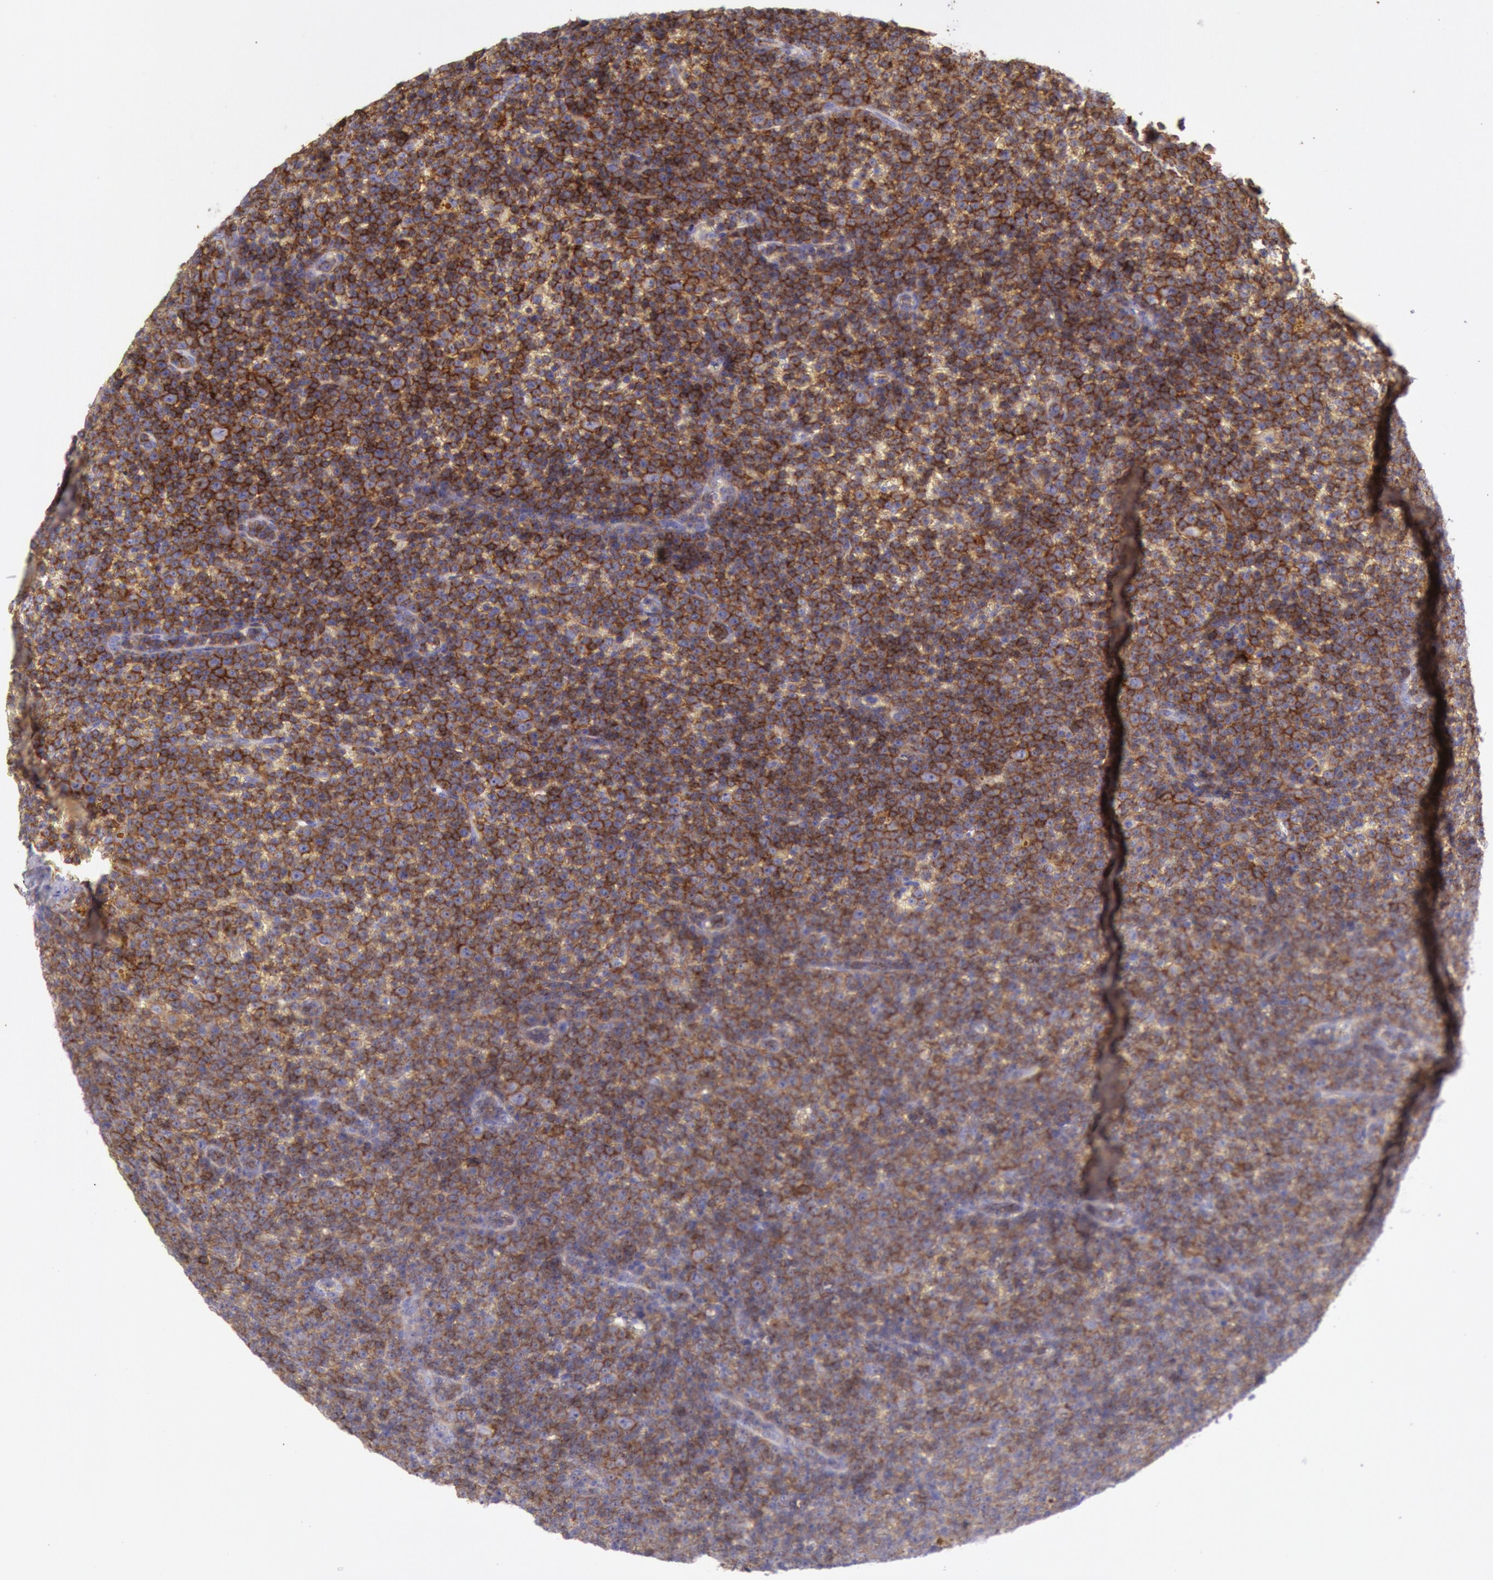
{"staining": {"intensity": "moderate", "quantity": ">75%", "location": "cytoplasmic/membranous"}, "tissue": "lymphoma", "cell_type": "Tumor cells", "image_type": "cancer", "snomed": [{"axis": "morphology", "description": "Malignant lymphoma, non-Hodgkin's type, Low grade"}, {"axis": "topography", "description": "Lymph node"}], "caption": "DAB (3,3'-diaminobenzidine) immunohistochemical staining of human low-grade malignant lymphoma, non-Hodgkin's type displays moderate cytoplasmic/membranous protein staining in about >75% of tumor cells.", "gene": "LYN", "patient": {"sex": "male", "age": 50}}